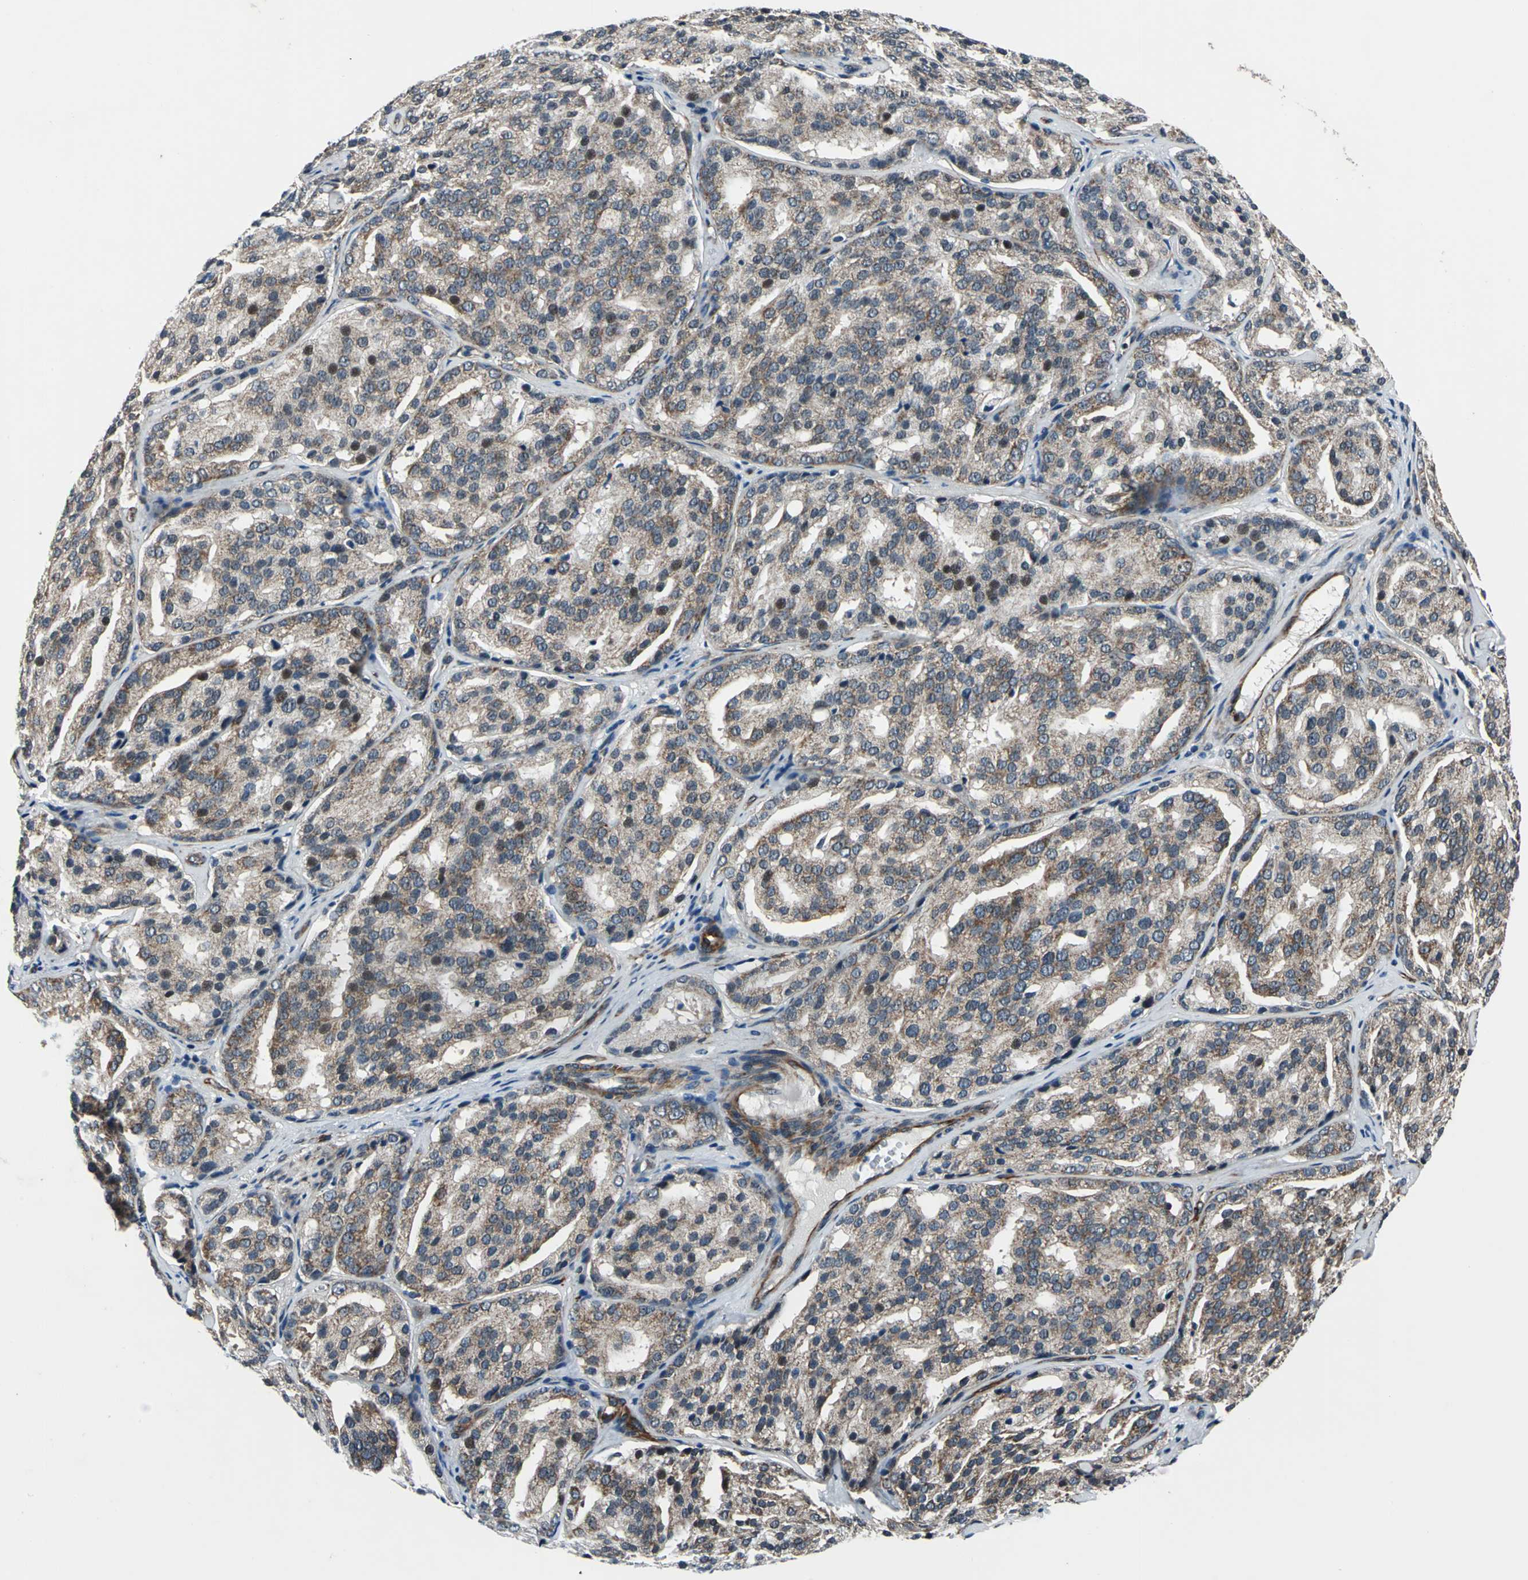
{"staining": {"intensity": "moderate", "quantity": "25%-75%", "location": "cytoplasmic/membranous"}, "tissue": "prostate cancer", "cell_type": "Tumor cells", "image_type": "cancer", "snomed": [{"axis": "morphology", "description": "Adenocarcinoma, High grade"}, {"axis": "topography", "description": "Prostate"}], "caption": "Immunohistochemical staining of adenocarcinoma (high-grade) (prostate) exhibits medium levels of moderate cytoplasmic/membranous expression in approximately 25%-75% of tumor cells.", "gene": "EXD2", "patient": {"sex": "male", "age": 64}}